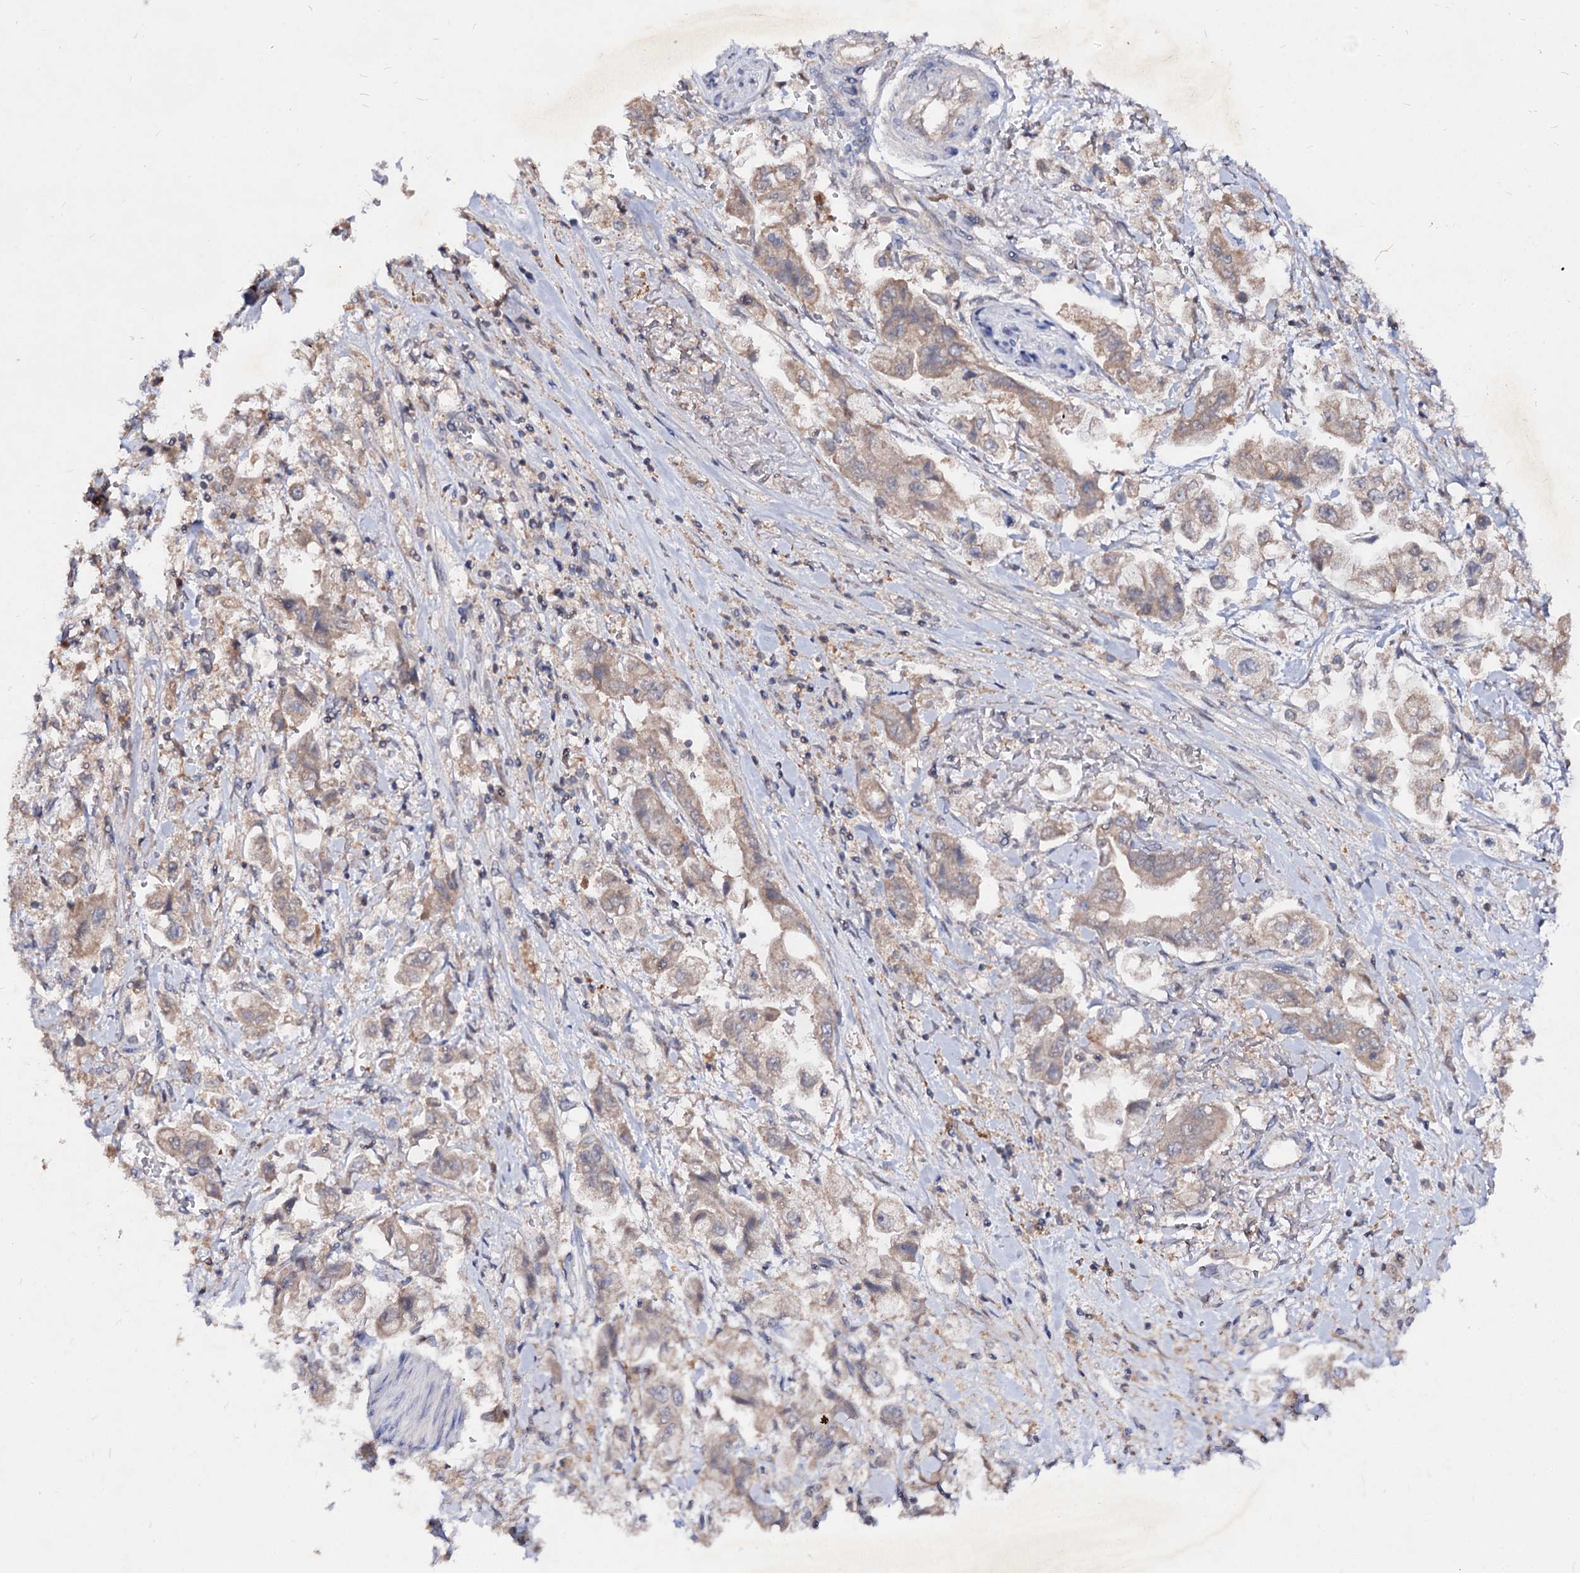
{"staining": {"intensity": "weak", "quantity": ">75%", "location": "cytoplasmic/membranous"}, "tissue": "stomach cancer", "cell_type": "Tumor cells", "image_type": "cancer", "snomed": [{"axis": "morphology", "description": "Adenocarcinoma, NOS"}, {"axis": "topography", "description": "Stomach"}], "caption": "An image of stomach adenocarcinoma stained for a protein shows weak cytoplasmic/membranous brown staining in tumor cells. The staining was performed using DAB (3,3'-diaminobenzidine) to visualize the protein expression in brown, while the nuclei were stained in blue with hematoxylin (Magnification: 20x).", "gene": "ACTR6", "patient": {"sex": "male", "age": 62}}